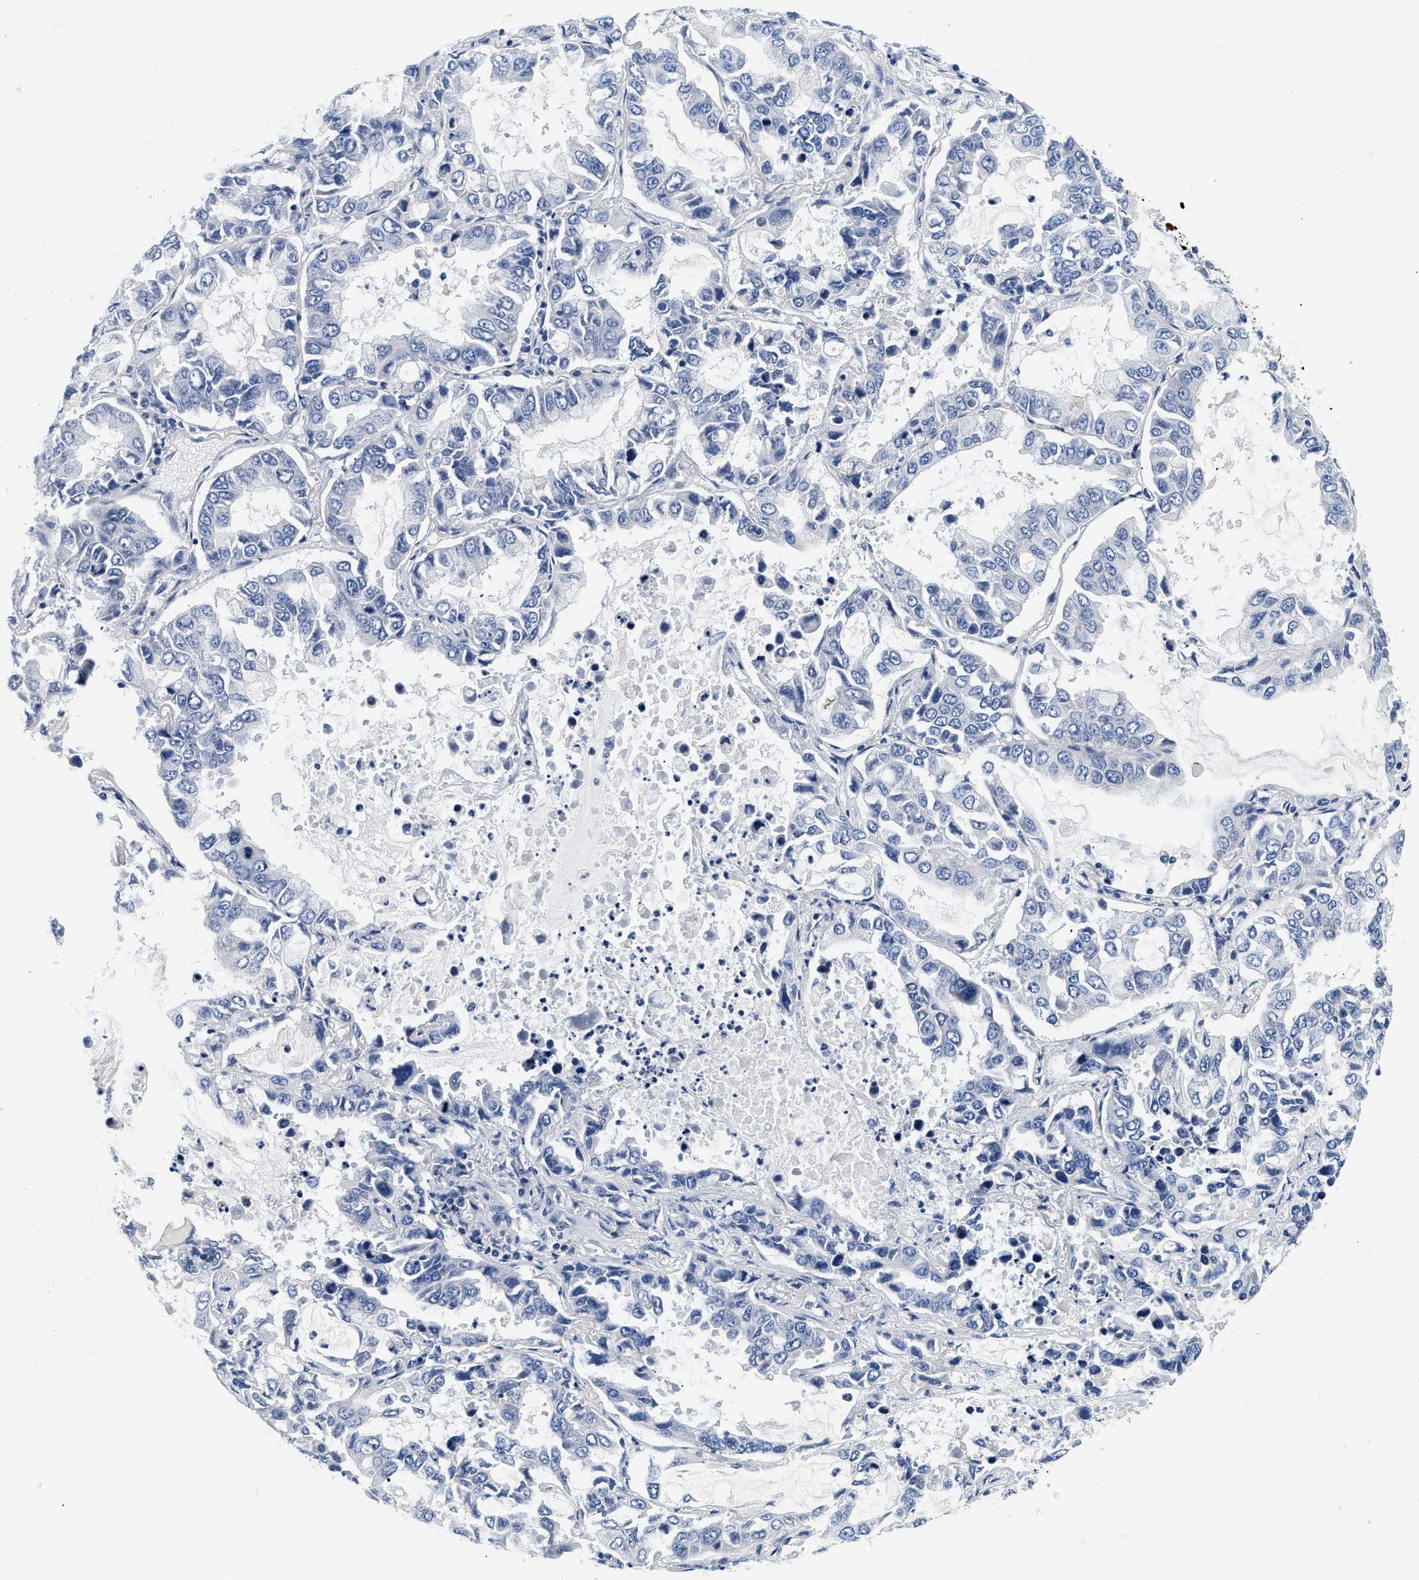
{"staining": {"intensity": "negative", "quantity": "none", "location": "none"}, "tissue": "lung cancer", "cell_type": "Tumor cells", "image_type": "cancer", "snomed": [{"axis": "morphology", "description": "Adenocarcinoma, NOS"}, {"axis": "topography", "description": "Lung"}], "caption": "Lung cancer was stained to show a protein in brown. There is no significant positivity in tumor cells.", "gene": "PDP1", "patient": {"sex": "male", "age": 64}}